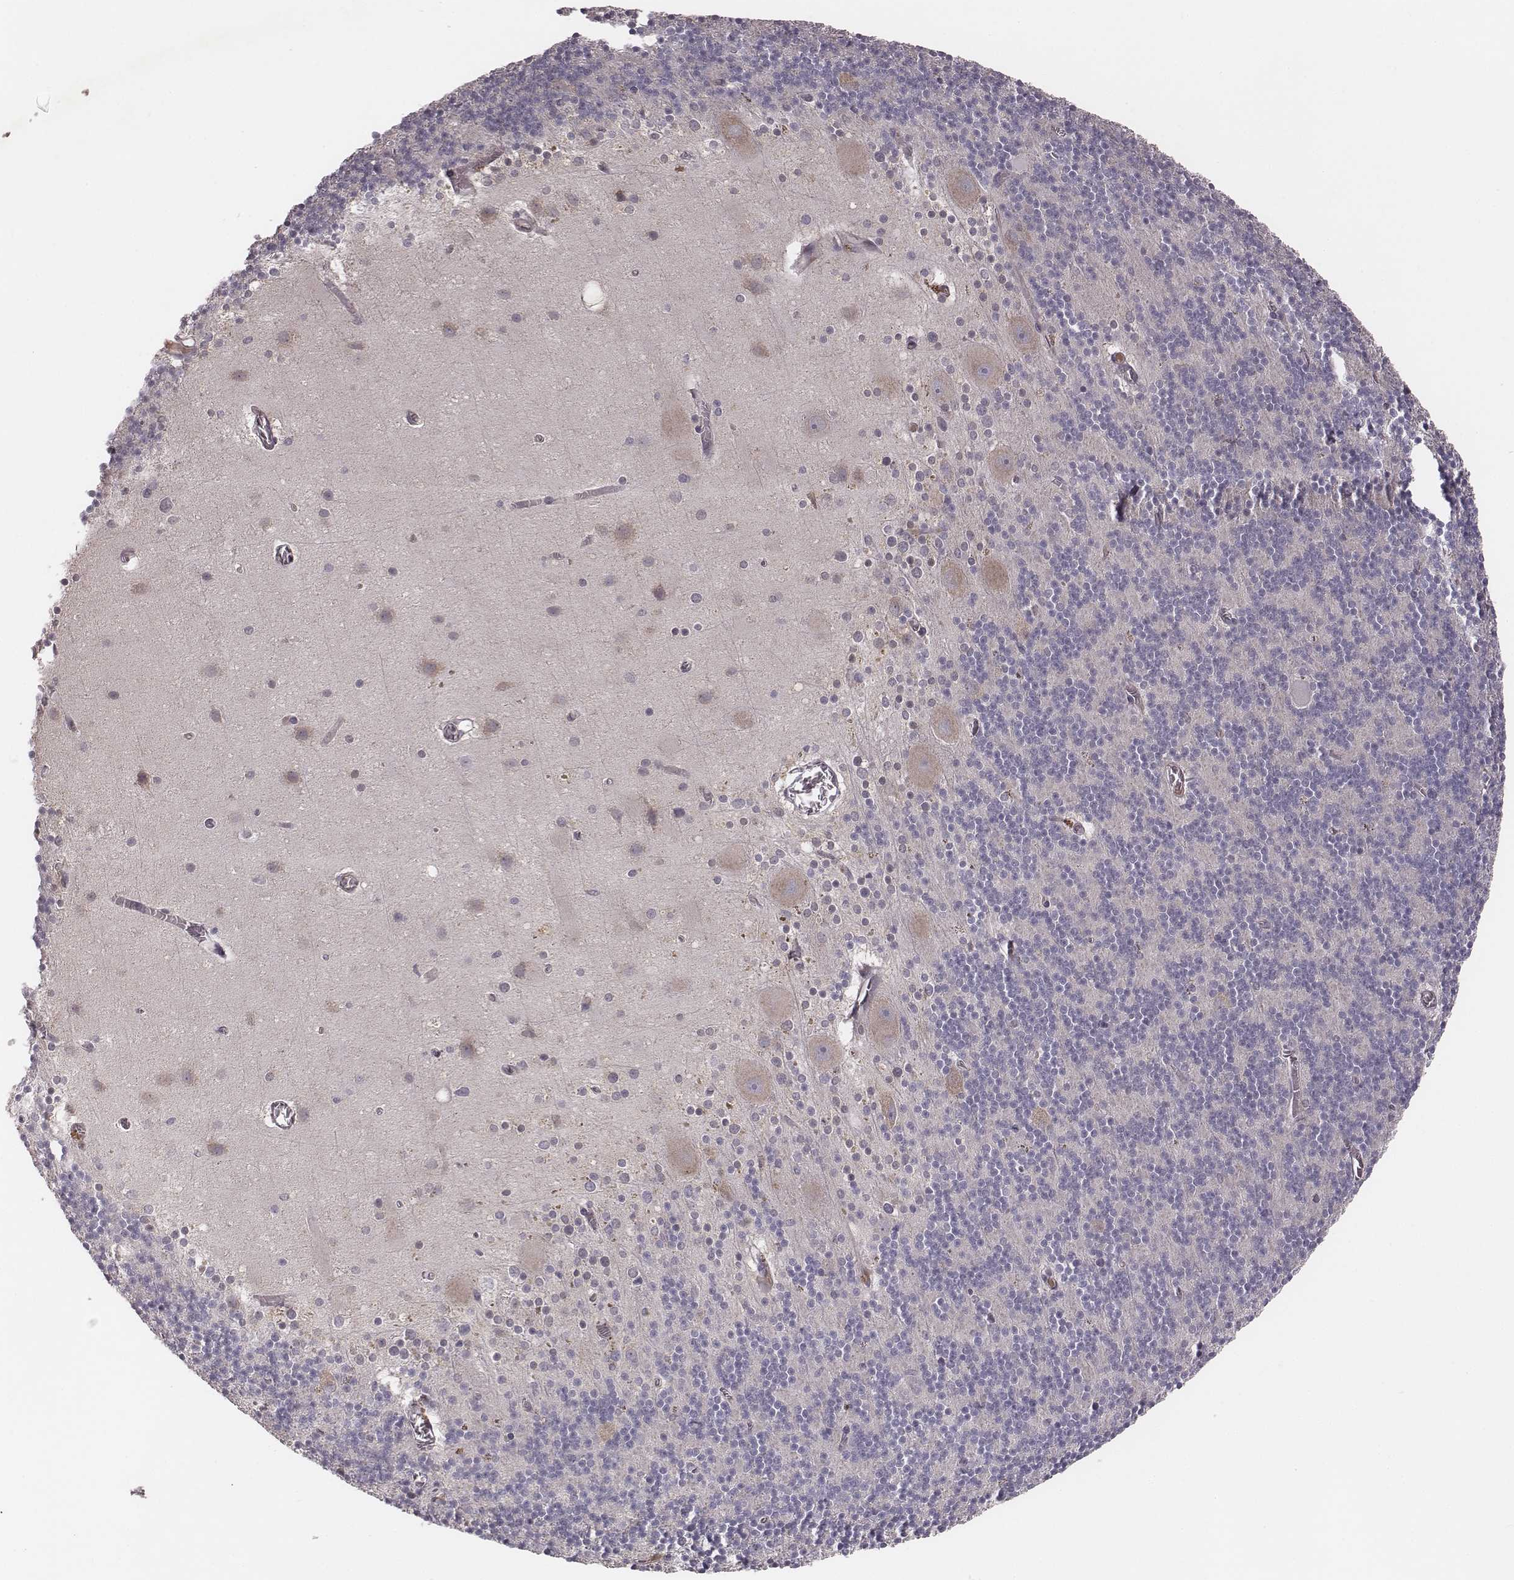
{"staining": {"intensity": "negative", "quantity": "none", "location": "none"}, "tissue": "cerebellum", "cell_type": "Cells in granular layer", "image_type": "normal", "snomed": [{"axis": "morphology", "description": "Normal tissue, NOS"}, {"axis": "topography", "description": "Cerebellum"}], "caption": "DAB (3,3'-diaminobenzidine) immunohistochemical staining of benign human cerebellum demonstrates no significant staining in cells in granular layer. (DAB IHC, high magnification).", "gene": "P2RX5", "patient": {"sex": "male", "age": 70}}